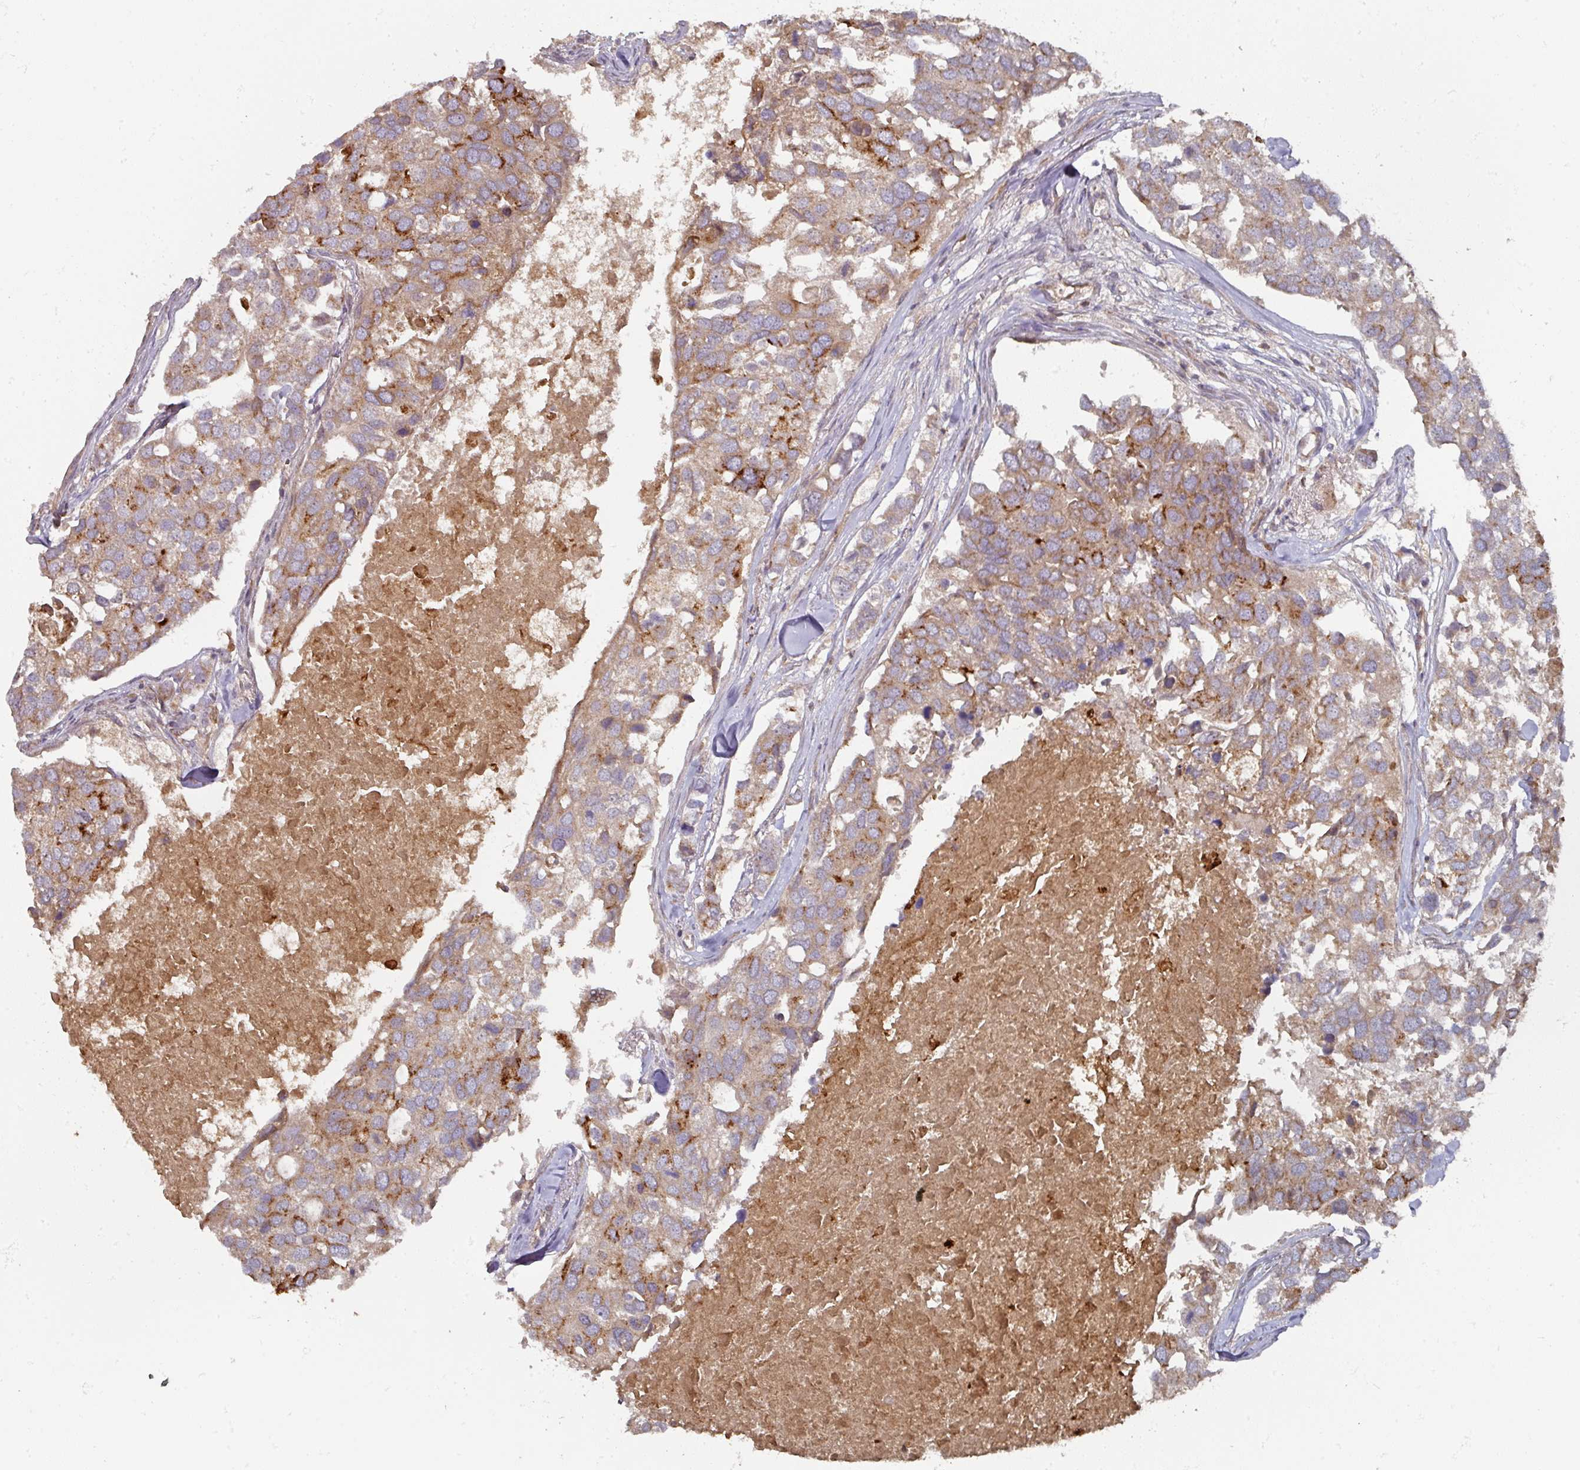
{"staining": {"intensity": "strong", "quantity": "<25%", "location": "cytoplasmic/membranous"}, "tissue": "breast cancer", "cell_type": "Tumor cells", "image_type": "cancer", "snomed": [{"axis": "morphology", "description": "Duct carcinoma"}, {"axis": "topography", "description": "Breast"}], "caption": "Intraductal carcinoma (breast) stained with immunohistochemistry (IHC) demonstrates strong cytoplasmic/membranous staining in about <25% of tumor cells.", "gene": "DNAJC7", "patient": {"sex": "female", "age": 83}}